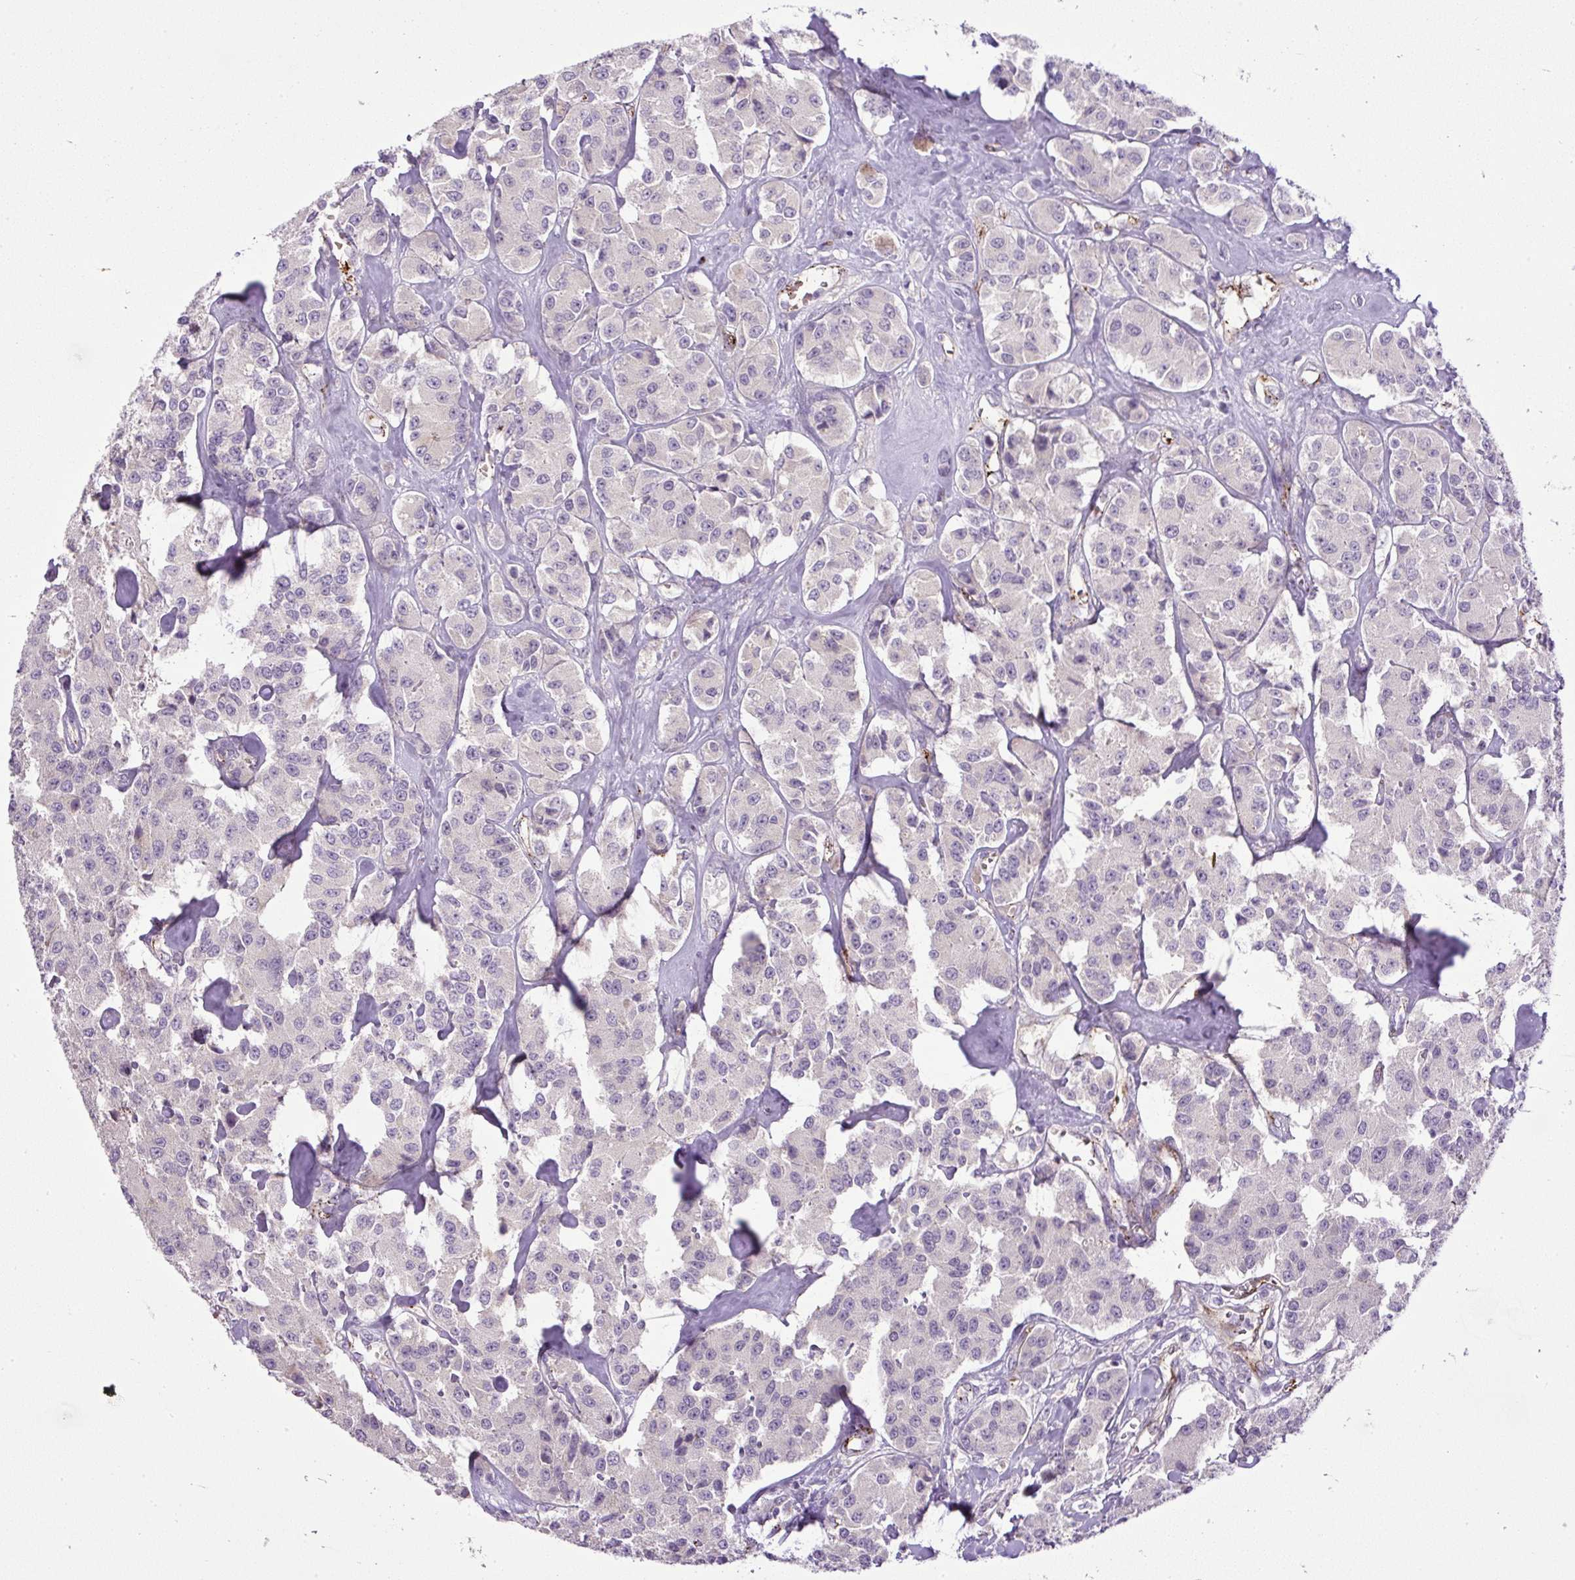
{"staining": {"intensity": "negative", "quantity": "none", "location": "none"}, "tissue": "carcinoid", "cell_type": "Tumor cells", "image_type": "cancer", "snomed": [{"axis": "morphology", "description": "Carcinoid, malignant, NOS"}, {"axis": "topography", "description": "Pancreas"}], "caption": "Tumor cells show no significant expression in carcinoid (malignant).", "gene": "LEFTY2", "patient": {"sex": "male", "age": 41}}